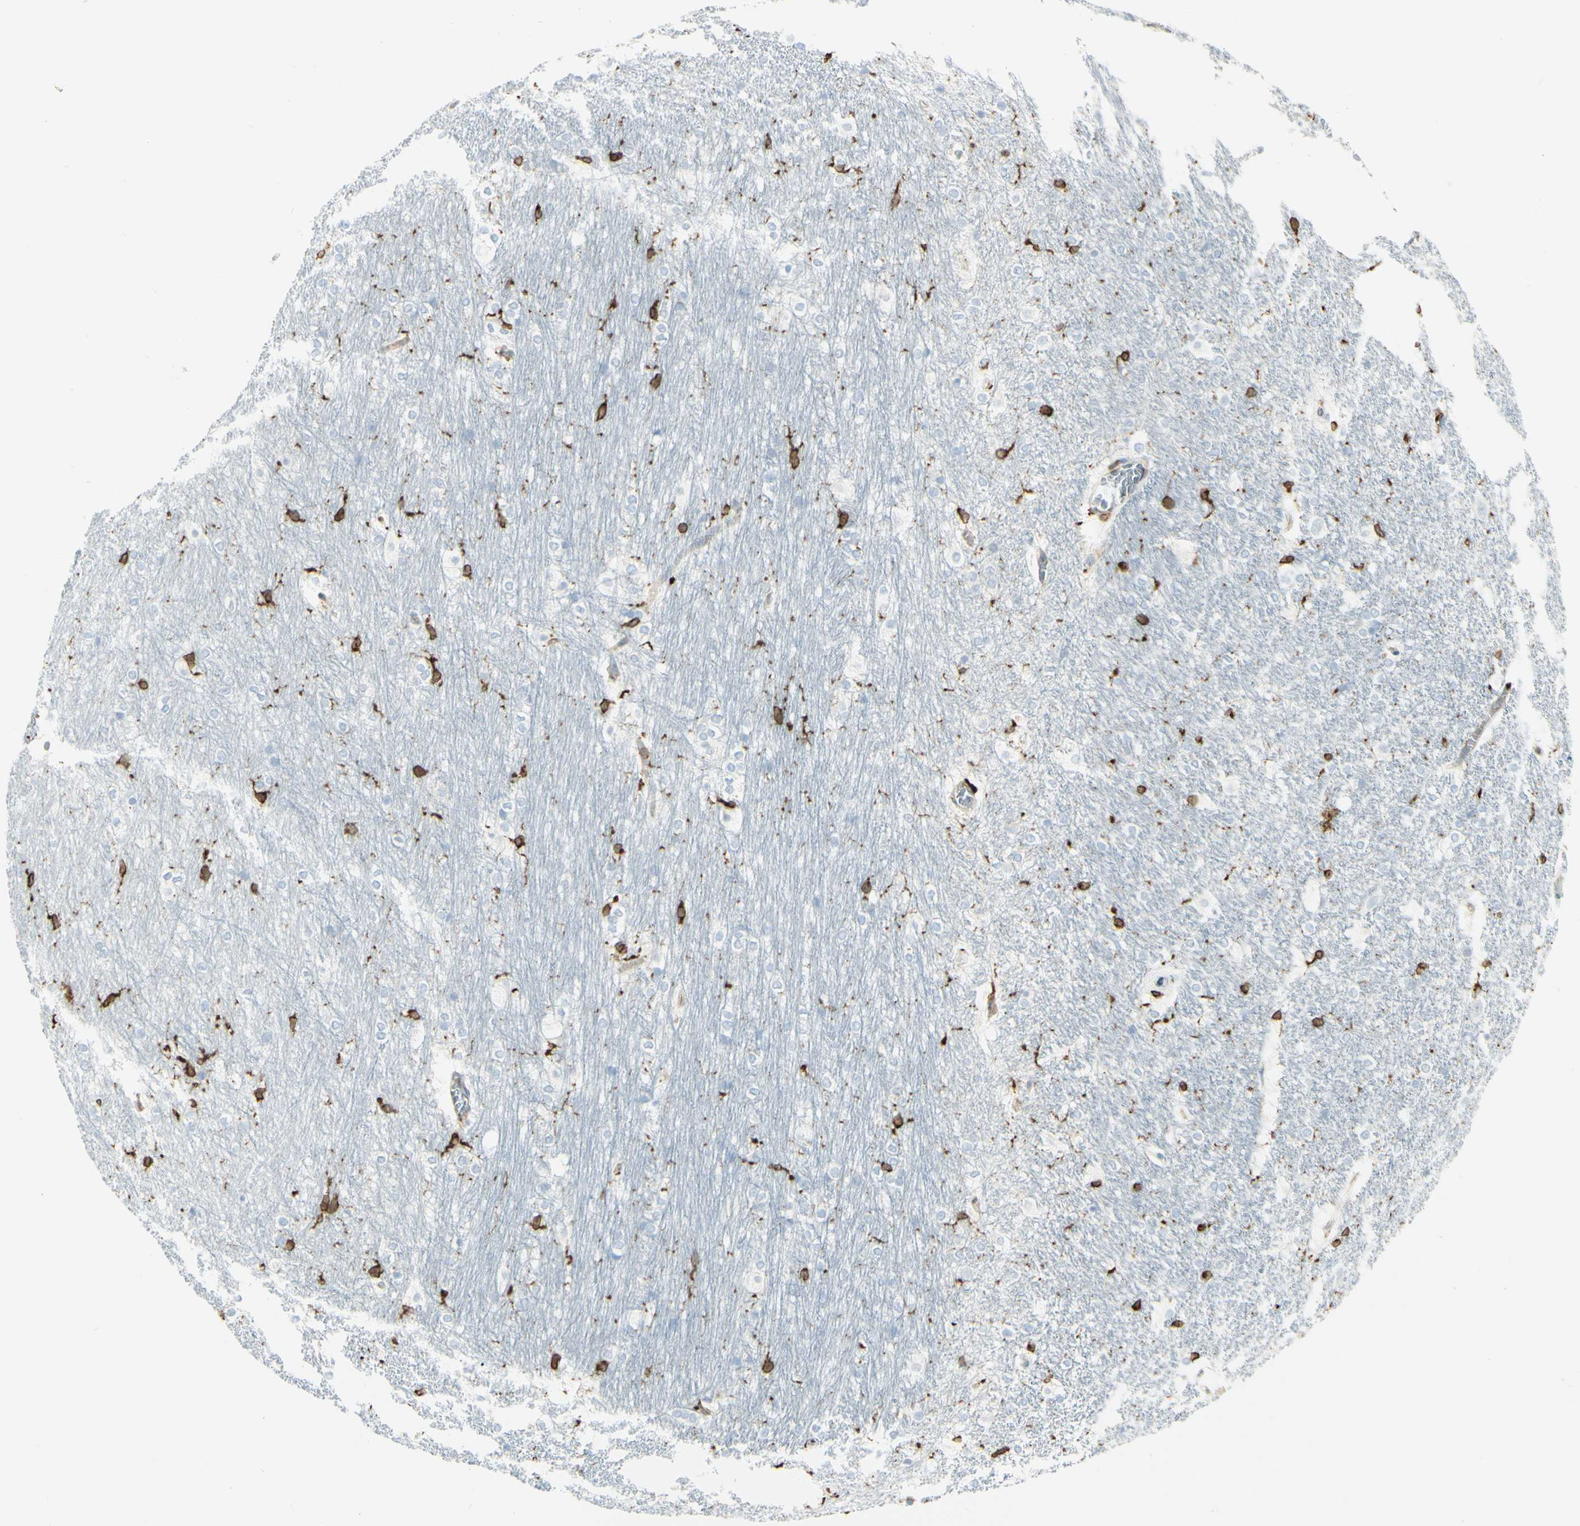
{"staining": {"intensity": "moderate", "quantity": ">75%", "location": "none"}, "tissue": "hippocampus", "cell_type": "Glial cells", "image_type": "normal", "snomed": [{"axis": "morphology", "description": "Normal tissue, NOS"}, {"axis": "topography", "description": "Hippocampus"}], "caption": "Moderate None protein staining is seen in approximately >75% of glial cells in hippocampus. (Brightfield microscopy of DAB IHC at high magnification).", "gene": "CD74", "patient": {"sex": "female", "age": 19}}